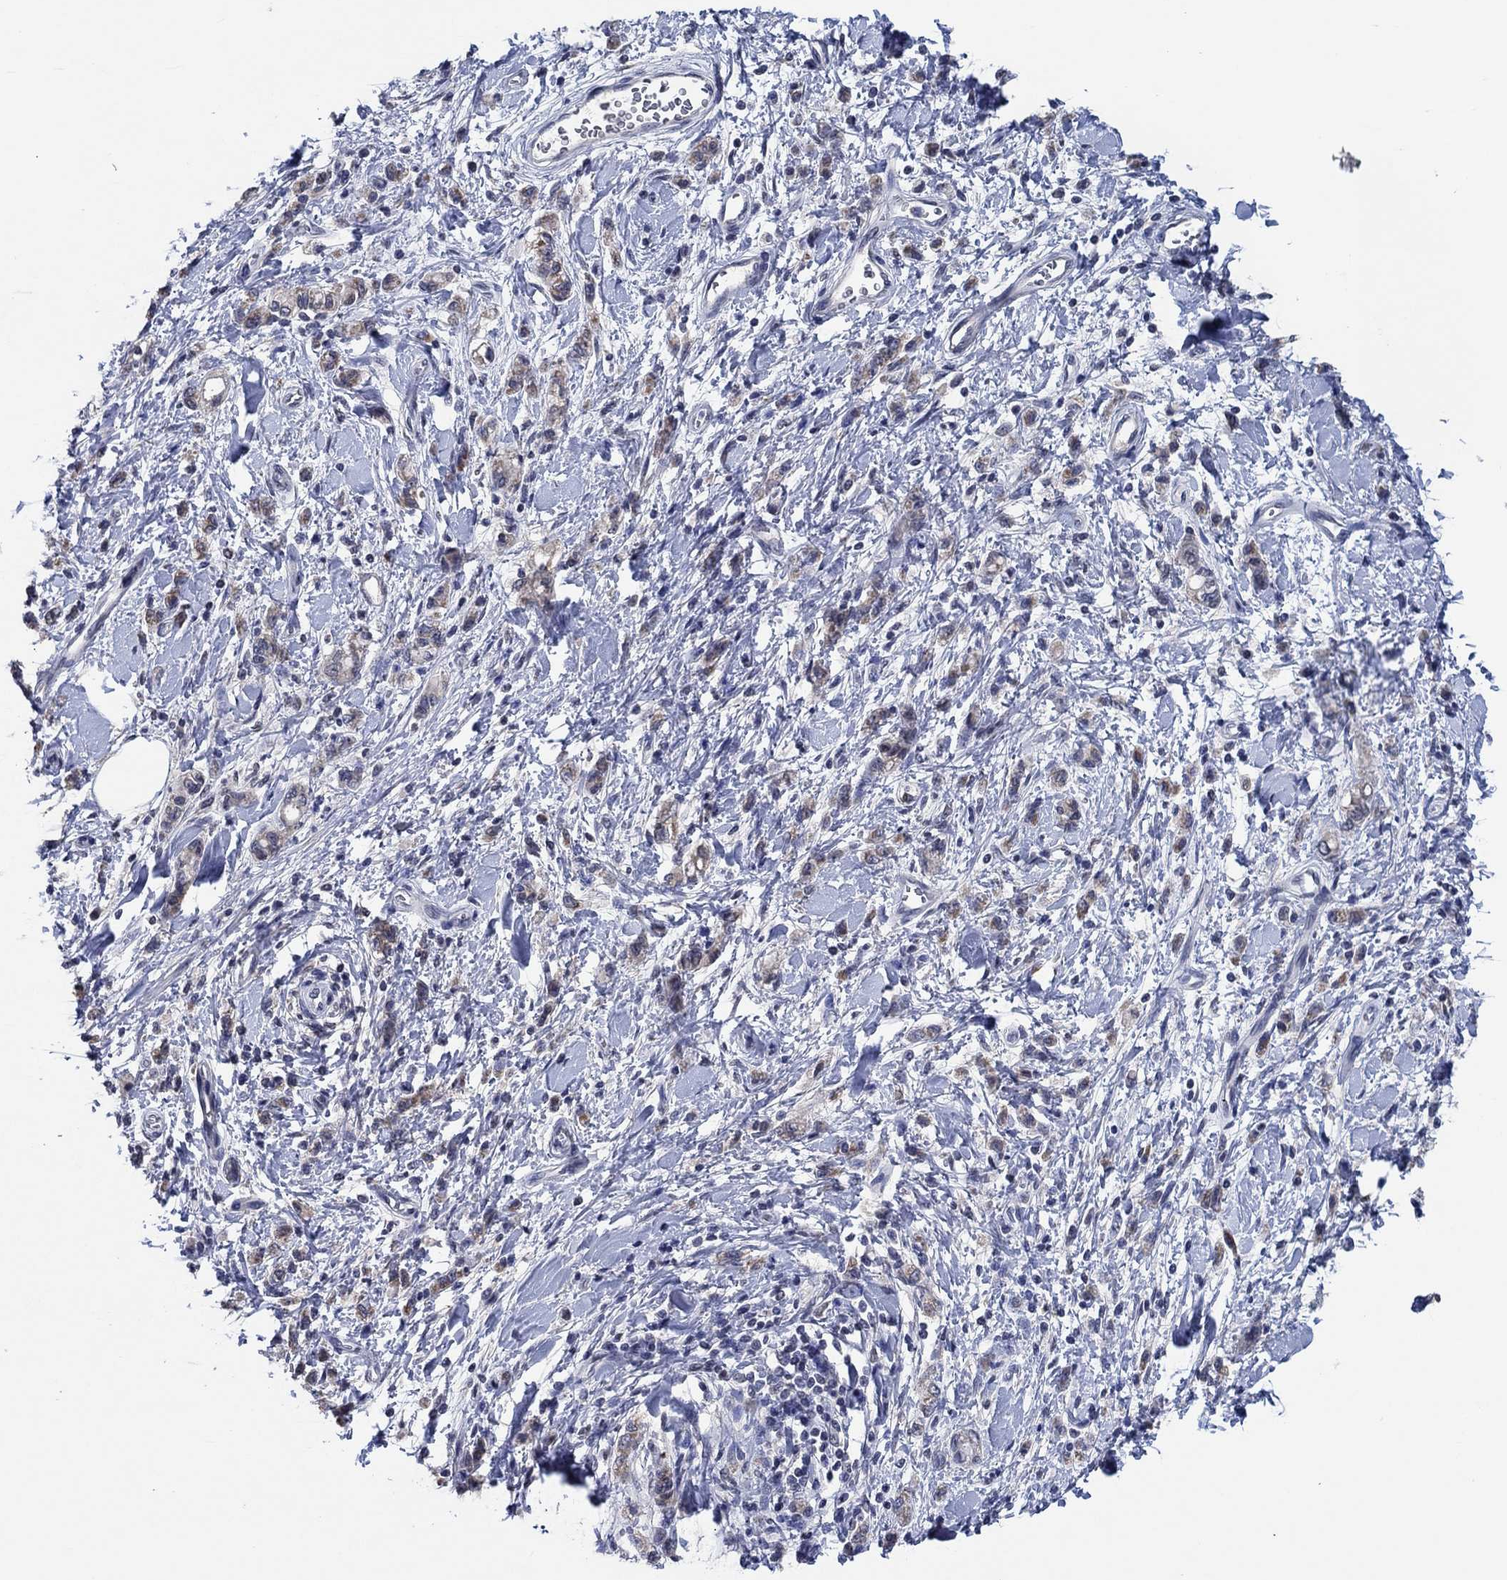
{"staining": {"intensity": "moderate", "quantity": "25%-75%", "location": "cytoplasmic/membranous"}, "tissue": "stomach cancer", "cell_type": "Tumor cells", "image_type": "cancer", "snomed": [{"axis": "morphology", "description": "Adenocarcinoma, NOS"}, {"axis": "topography", "description": "Stomach"}], "caption": "Protein staining of stomach cancer tissue displays moderate cytoplasmic/membranous positivity in approximately 25%-75% of tumor cells. (DAB = brown stain, brightfield microscopy at high magnification).", "gene": "PRRT3", "patient": {"sex": "male", "age": 77}}